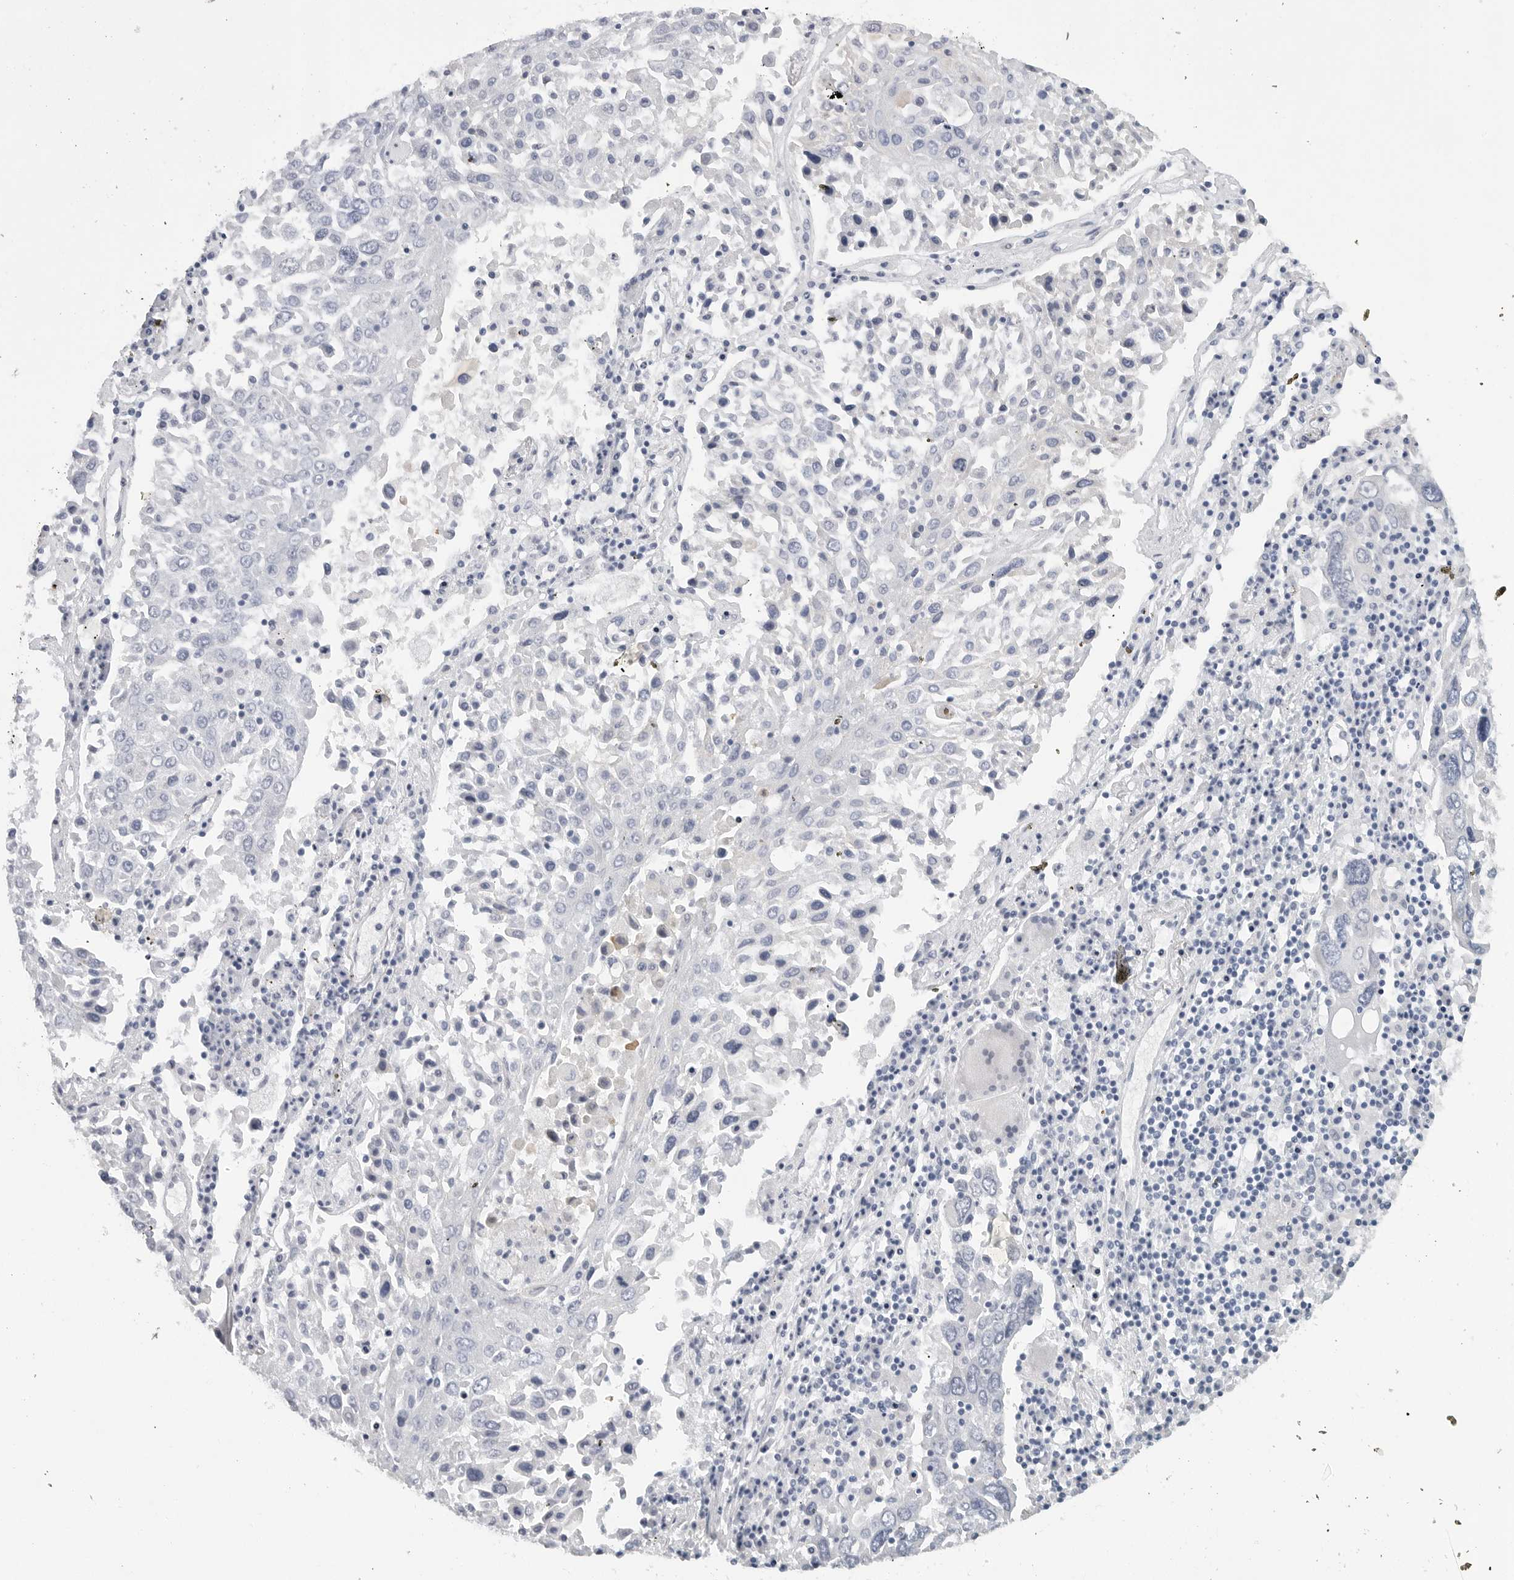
{"staining": {"intensity": "negative", "quantity": "none", "location": "none"}, "tissue": "lung cancer", "cell_type": "Tumor cells", "image_type": "cancer", "snomed": [{"axis": "morphology", "description": "Squamous cell carcinoma, NOS"}, {"axis": "topography", "description": "Lung"}], "caption": "A high-resolution photomicrograph shows immunohistochemistry staining of lung cancer, which displays no significant staining in tumor cells. (Brightfield microscopy of DAB IHC at high magnification).", "gene": "TNR", "patient": {"sex": "male", "age": 65}}